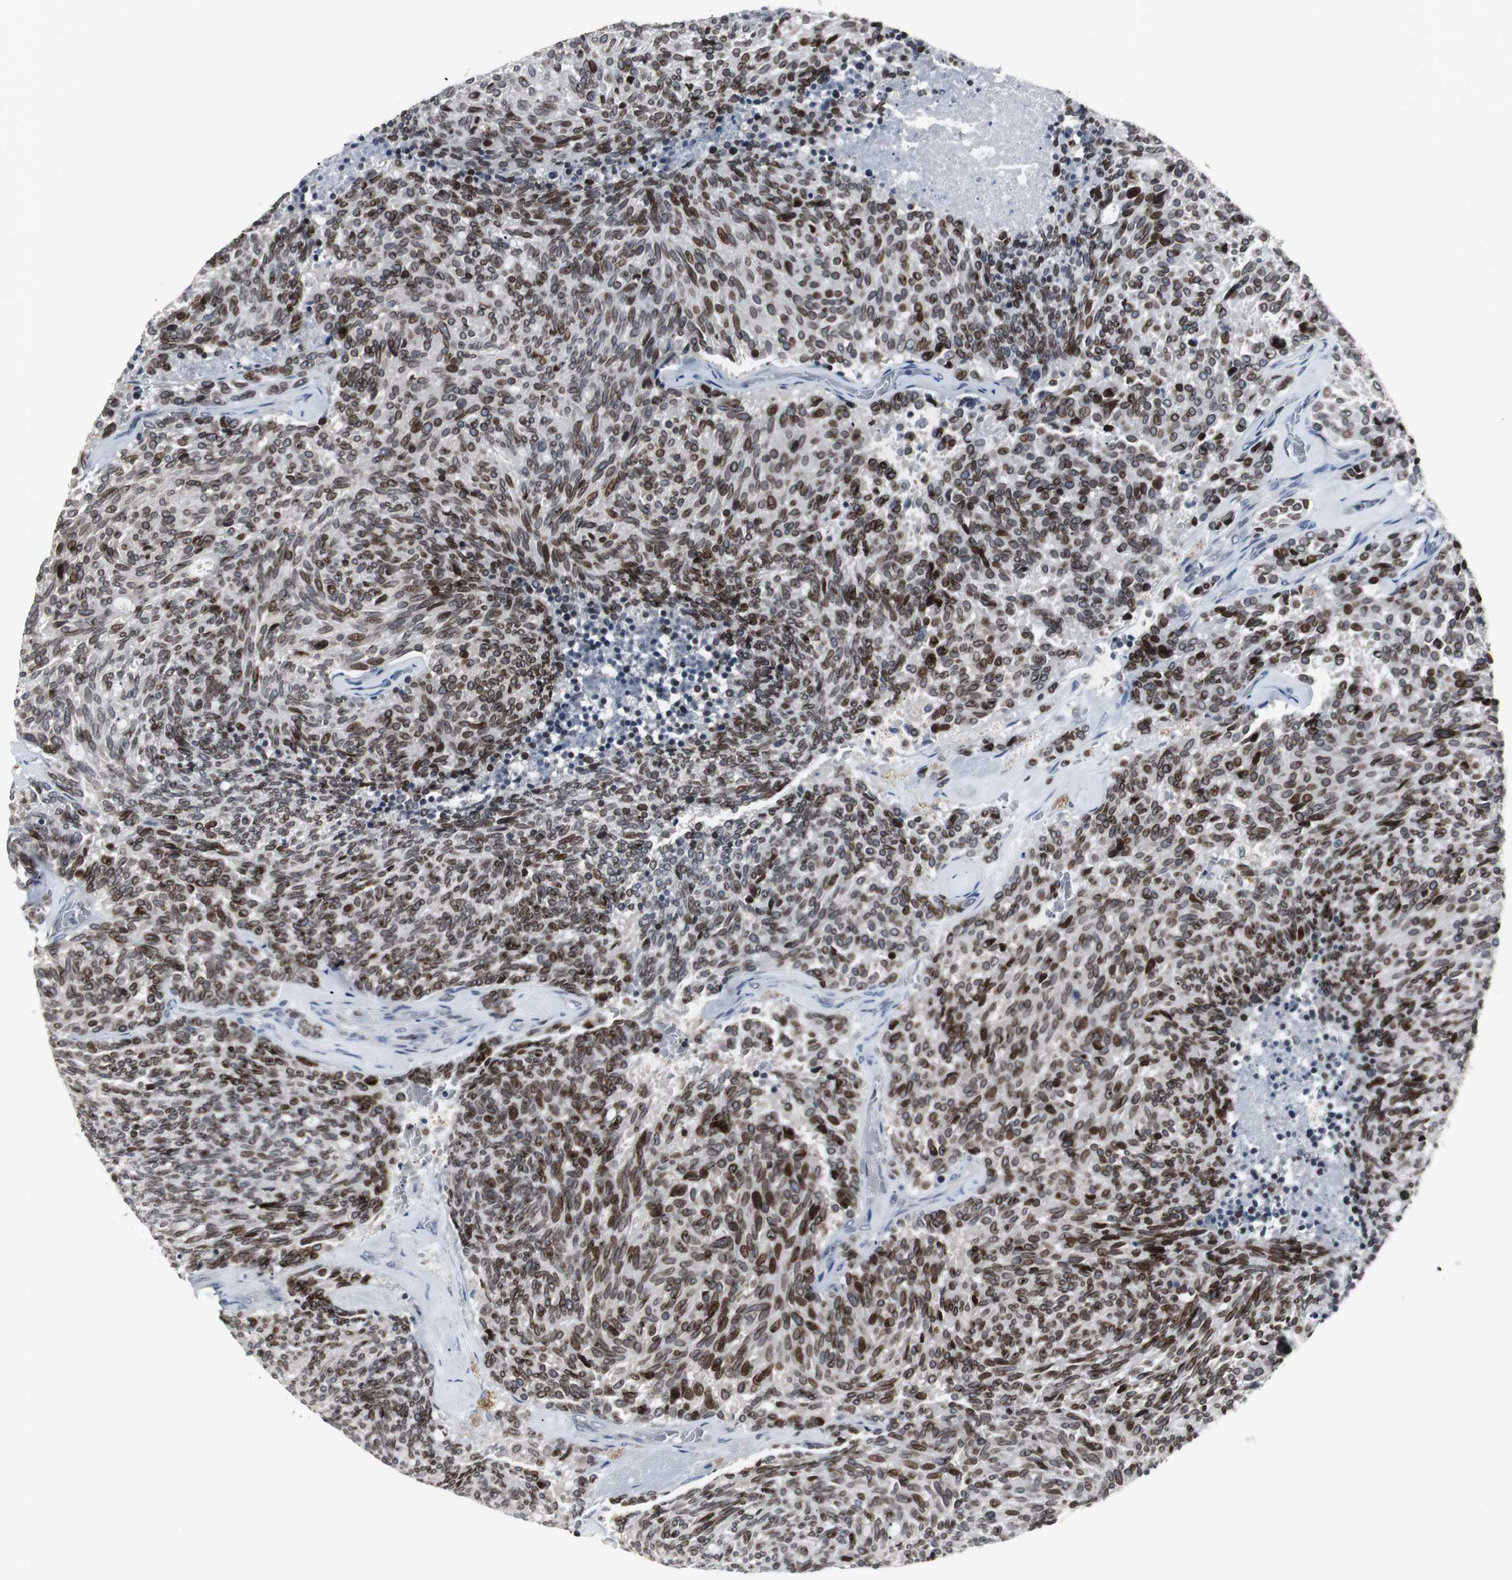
{"staining": {"intensity": "strong", "quantity": ">75%", "location": "cytoplasmic/membranous,nuclear"}, "tissue": "carcinoid", "cell_type": "Tumor cells", "image_type": "cancer", "snomed": [{"axis": "morphology", "description": "Carcinoid, malignant, NOS"}, {"axis": "topography", "description": "Pancreas"}], "caption": "Approximately >75% of tumor cells in human carcinoid show strong cytoplasmic/membranous and nuclear protein staining as visualized by brown immunohistochemical staining.", "gene": "ZNF396", "patient": {"sex": "female", "age": 54}}